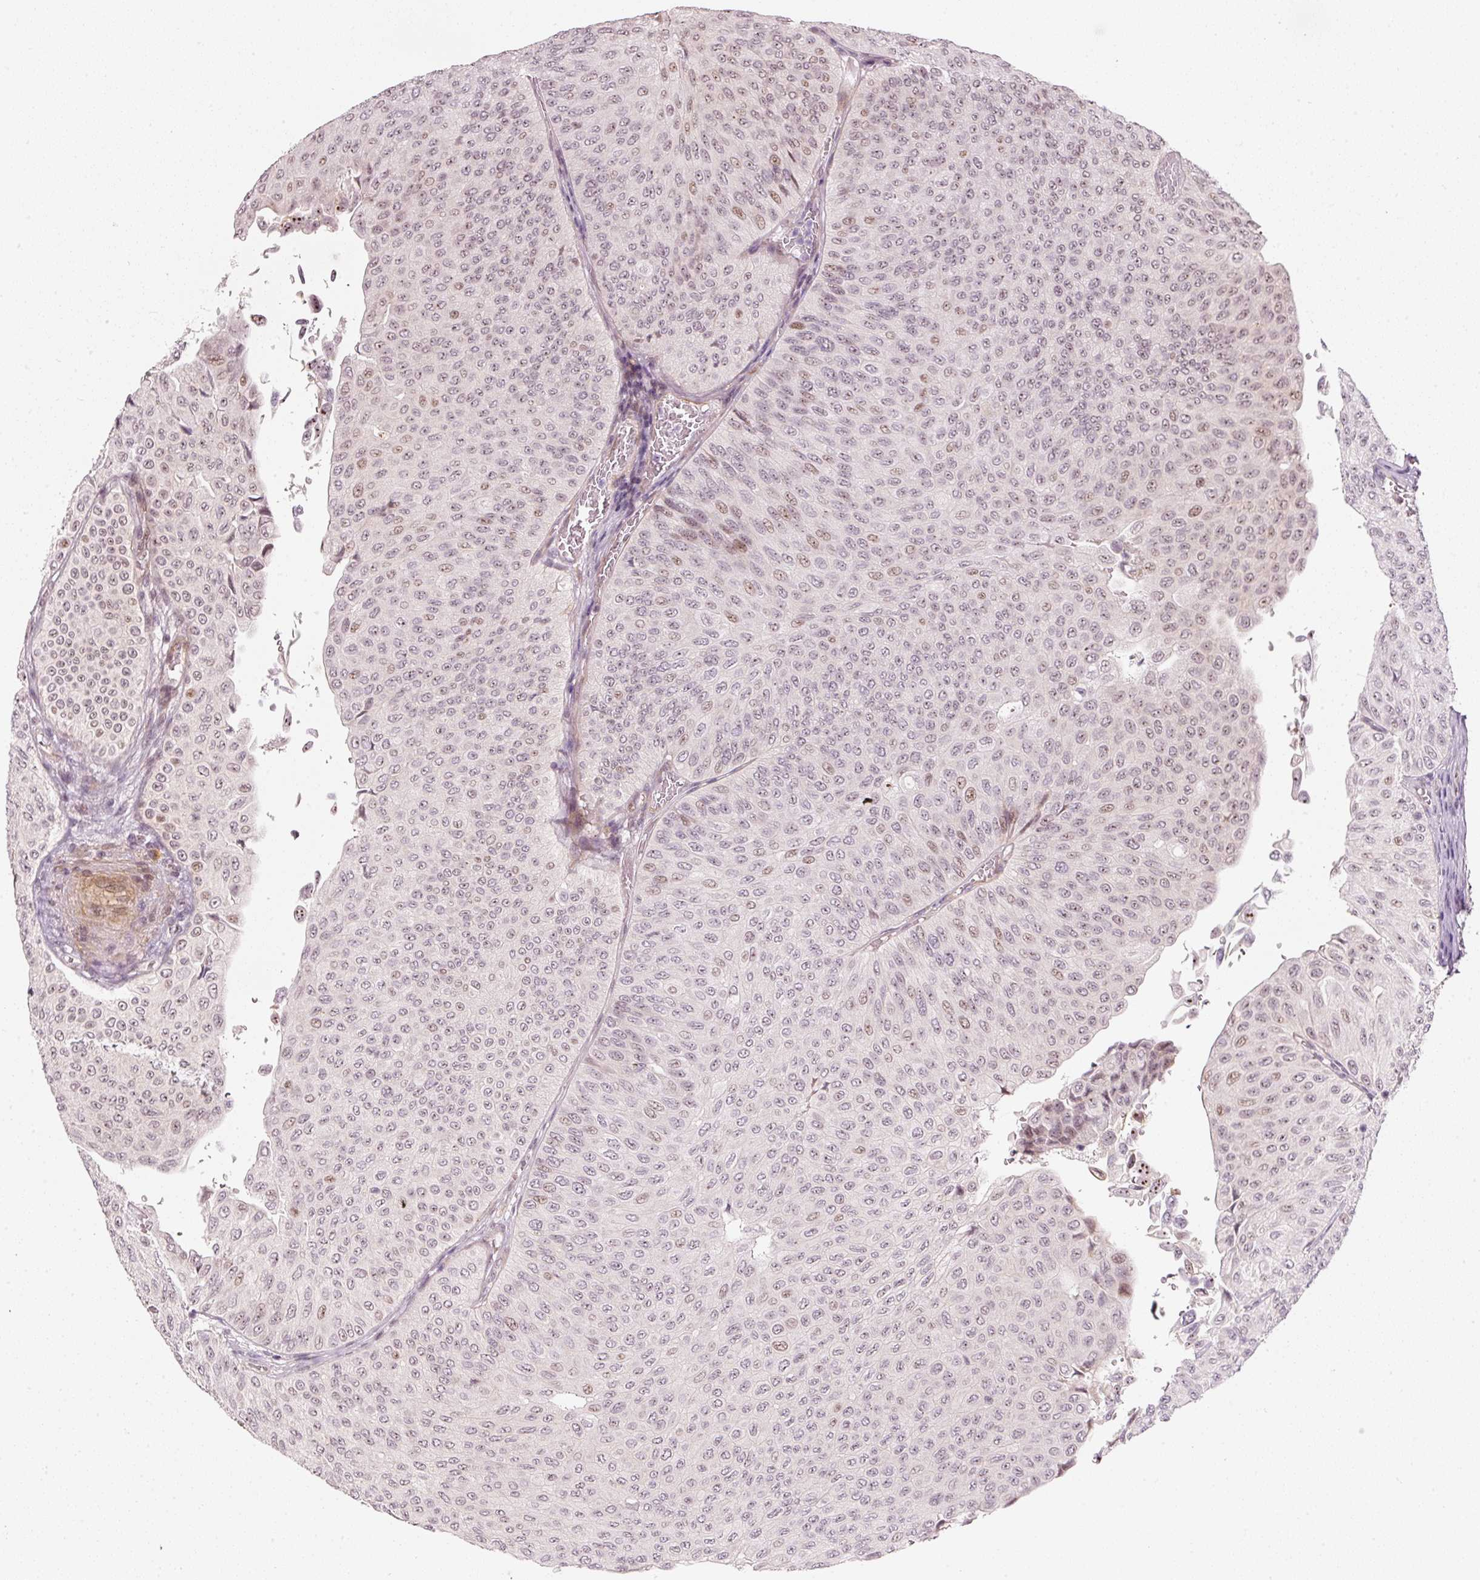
{"staining": {"intensity": "weak", "quantity": "25%-75%", "location": "nuclear"}, "tissue": "urothelial cancer", "cell_type": "Tumor cells", "image_type": "cancer", "snomed": [{"axis": "morphology", "description": "Urothelial carcinoma, NOS"}, {"axis": "topography", "description": "Urinary bladder"}], "caption": "The micrograph reveals immunohistochemical staining of urothelial cancer. There is weak nuclear positivity is present in about 25%-75% of tumor cells.", "gene": "MXRA8", "patient": {"sex": "male", "age": 59}}